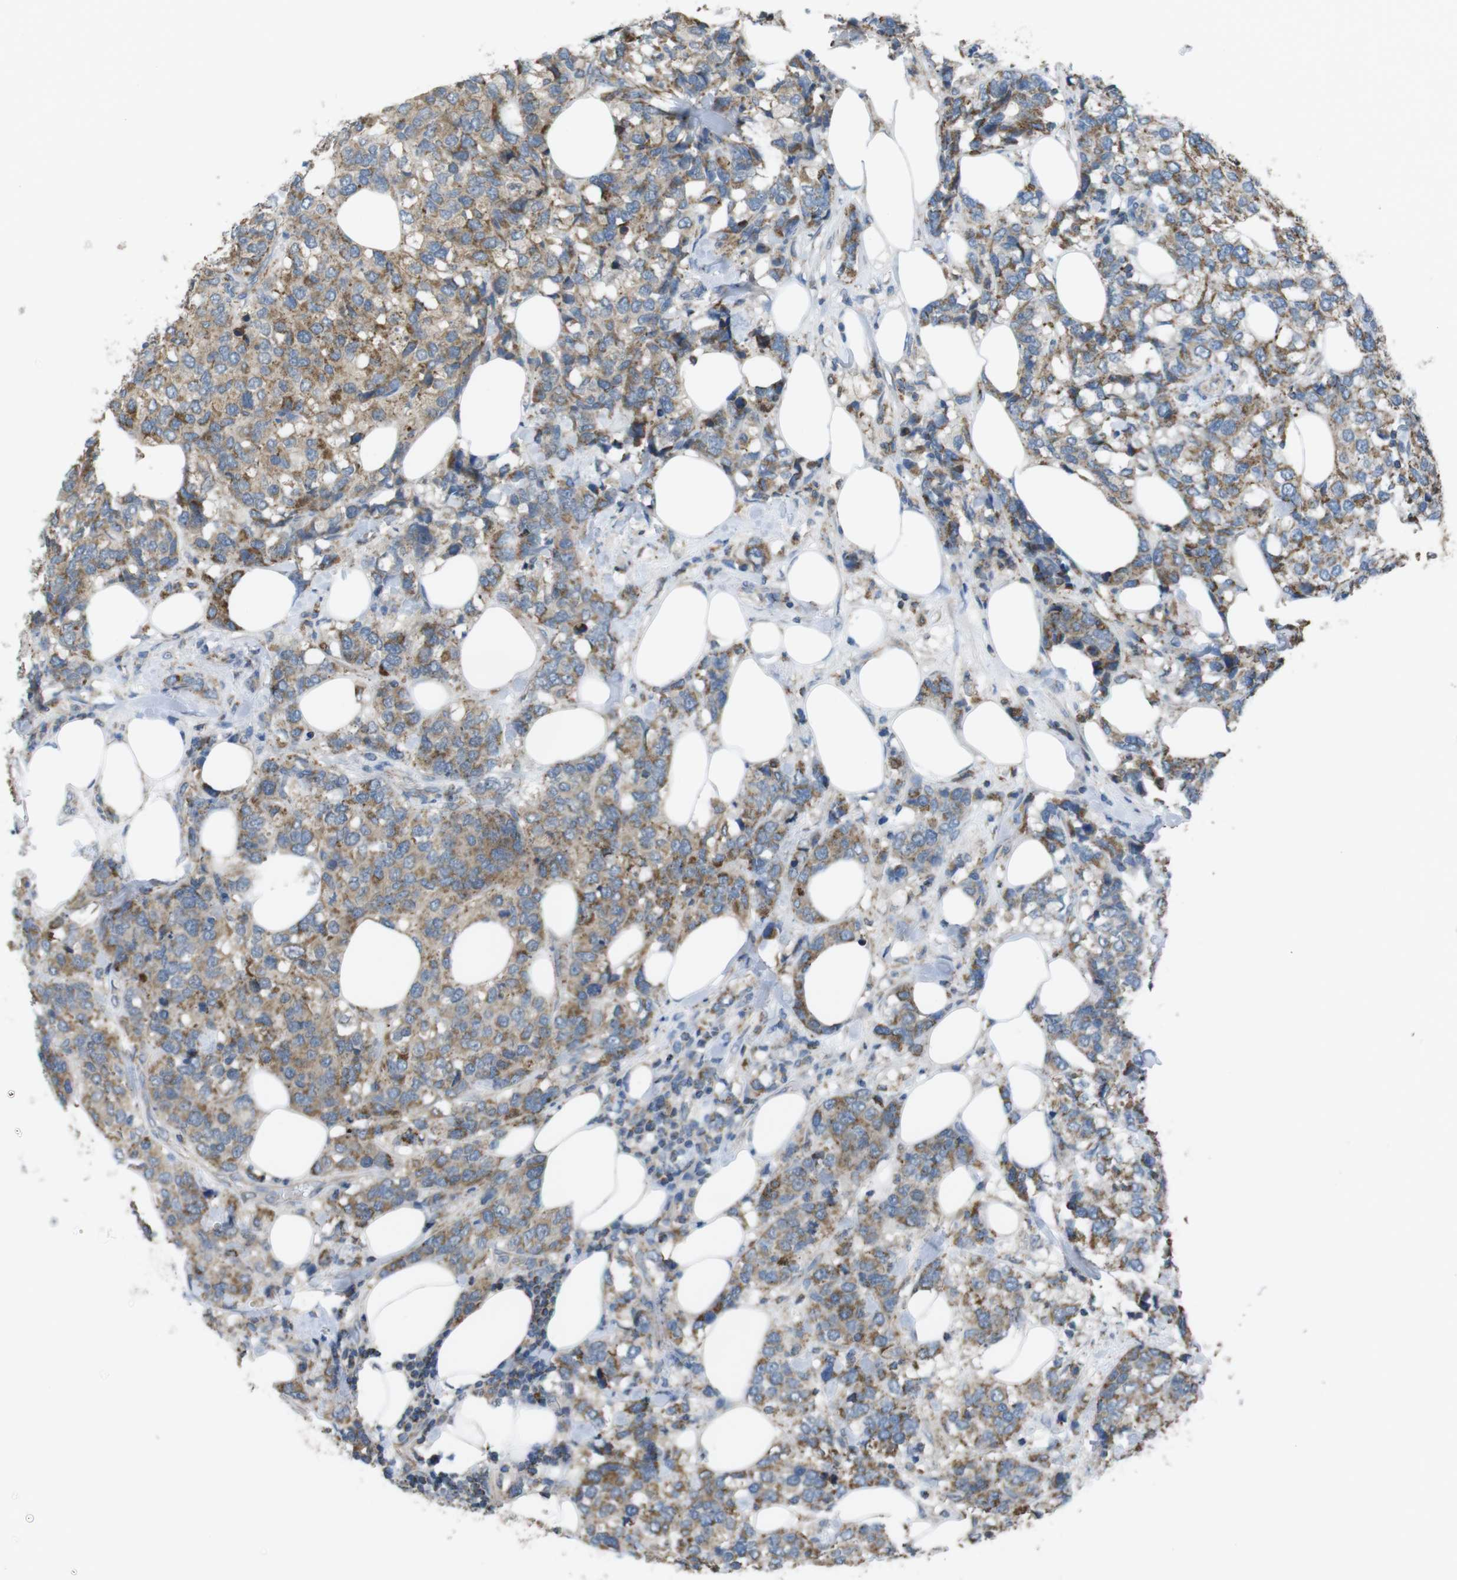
{"staining": {"intensity": "moderate", "quantity": ">75%", "location": "cytoplasmic/membranous"}, "tissue": "breast cancer", "cell_type": "Tumor cells", "image_type": "cancer", "snomed": [{"axis": "morphology", "description": "Lobular carcinoma"}, {"axis": "topography", "description": "Breast"}], "caption": "High-power microscopy captured an immunohistochemistry photomicrograph of breast lobular carcinoma, revealing moderate cytoplasmic/membranous expression in approximately >75% of tumor cells.", "gene": "GRIK2", "patient": {"sex": "female", "age": 59}}